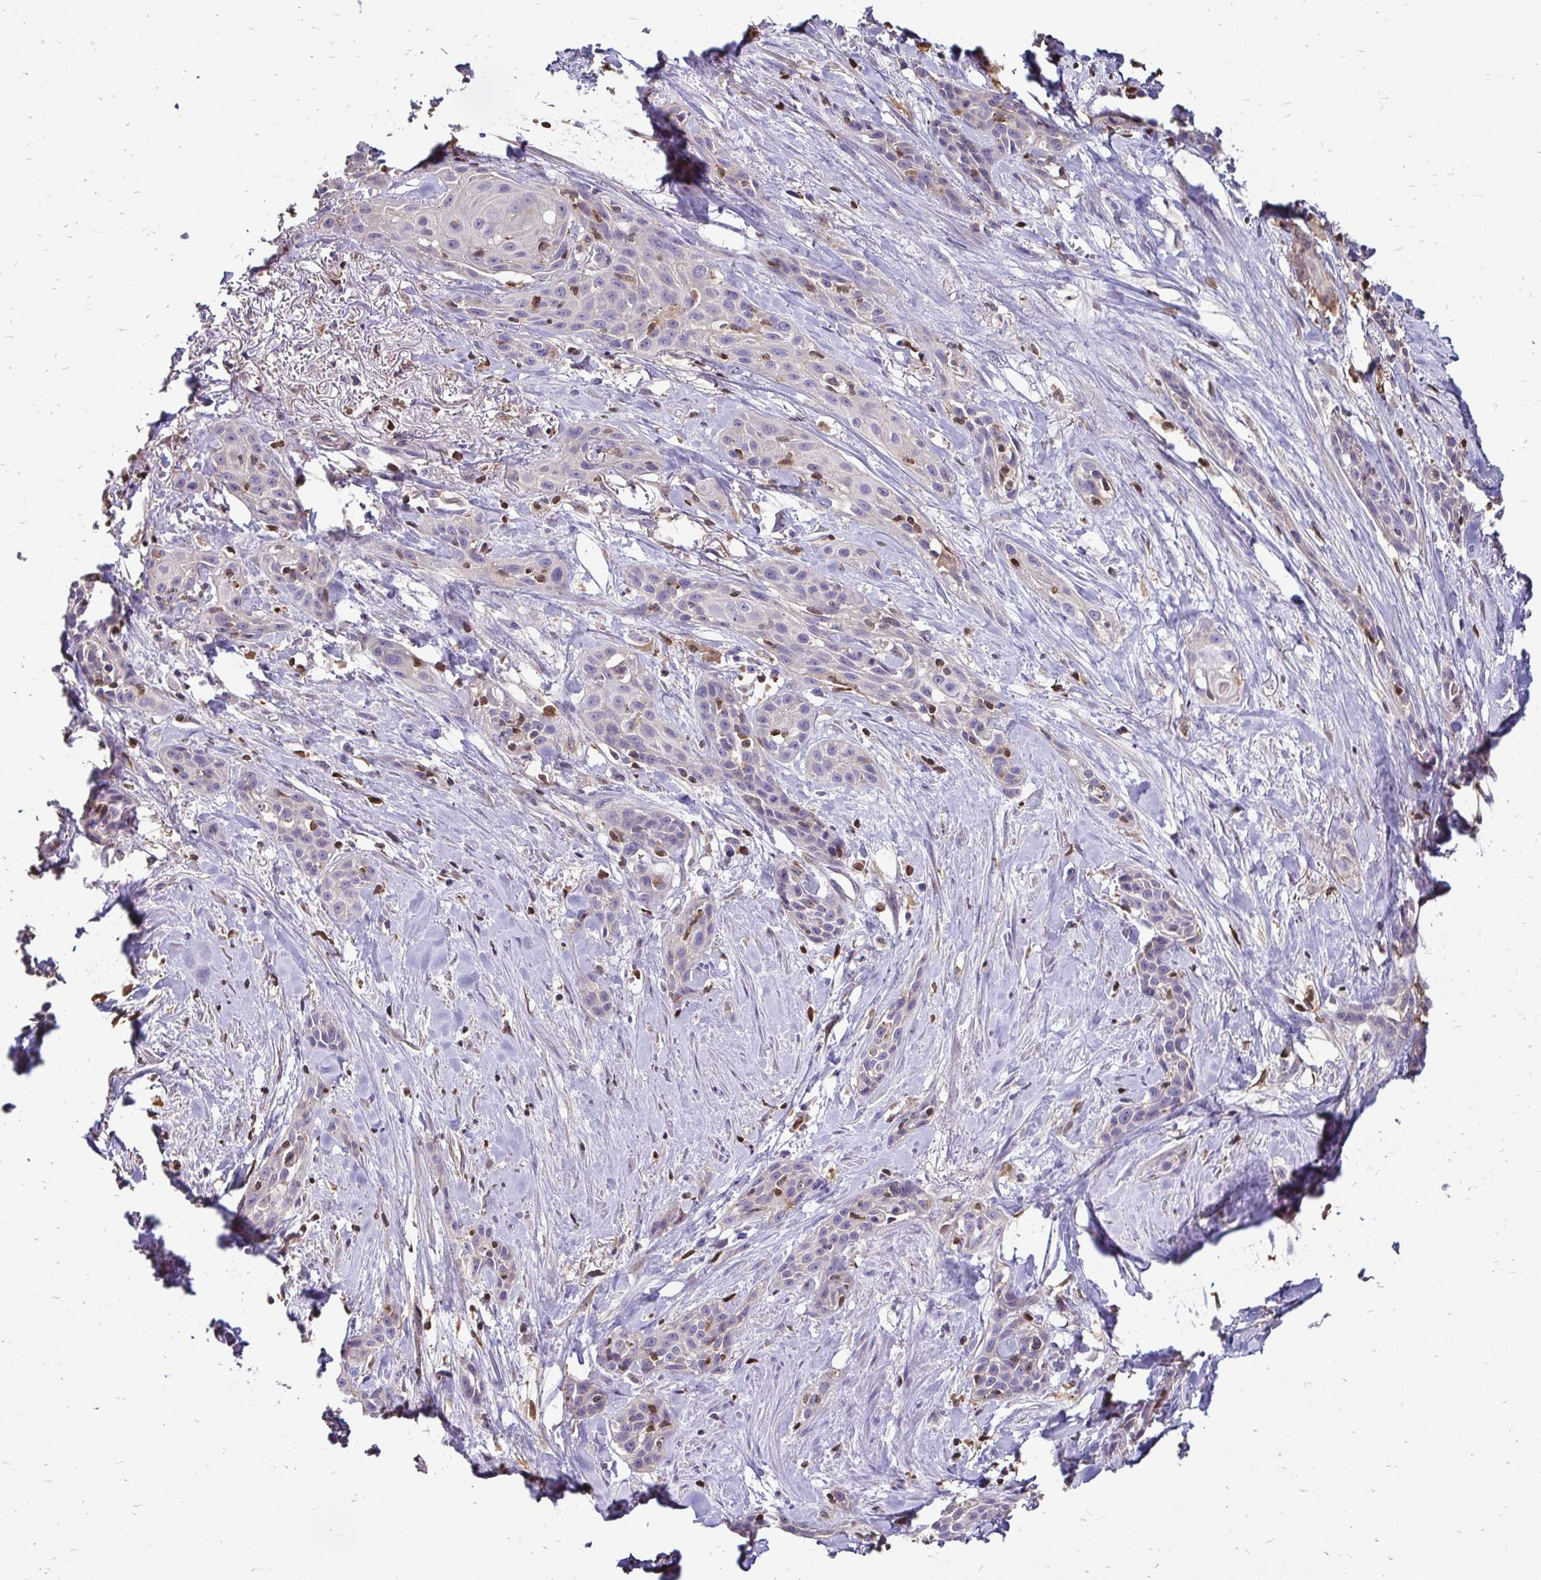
{"staining": {"intensity": "negative", "quantity": "none", "location": "none"}, "tissue": "skin cancer", "cell_type": "Tumor cells", "image_type": "cancer", "snomed": [{"axis": "morphology", "description": "Squamous cell carcinoma, NOS"}, {"axis": "topography", "description": "Skin"}, {"axis": "topography", "description": "Anal"}], "caption": "This is an IHC histopathology image of squamous cell carcinoma (skin). There is no staining in tumor cells.", "gene": "ZFP1", "patient": {"sex": "male", "age": 64}}